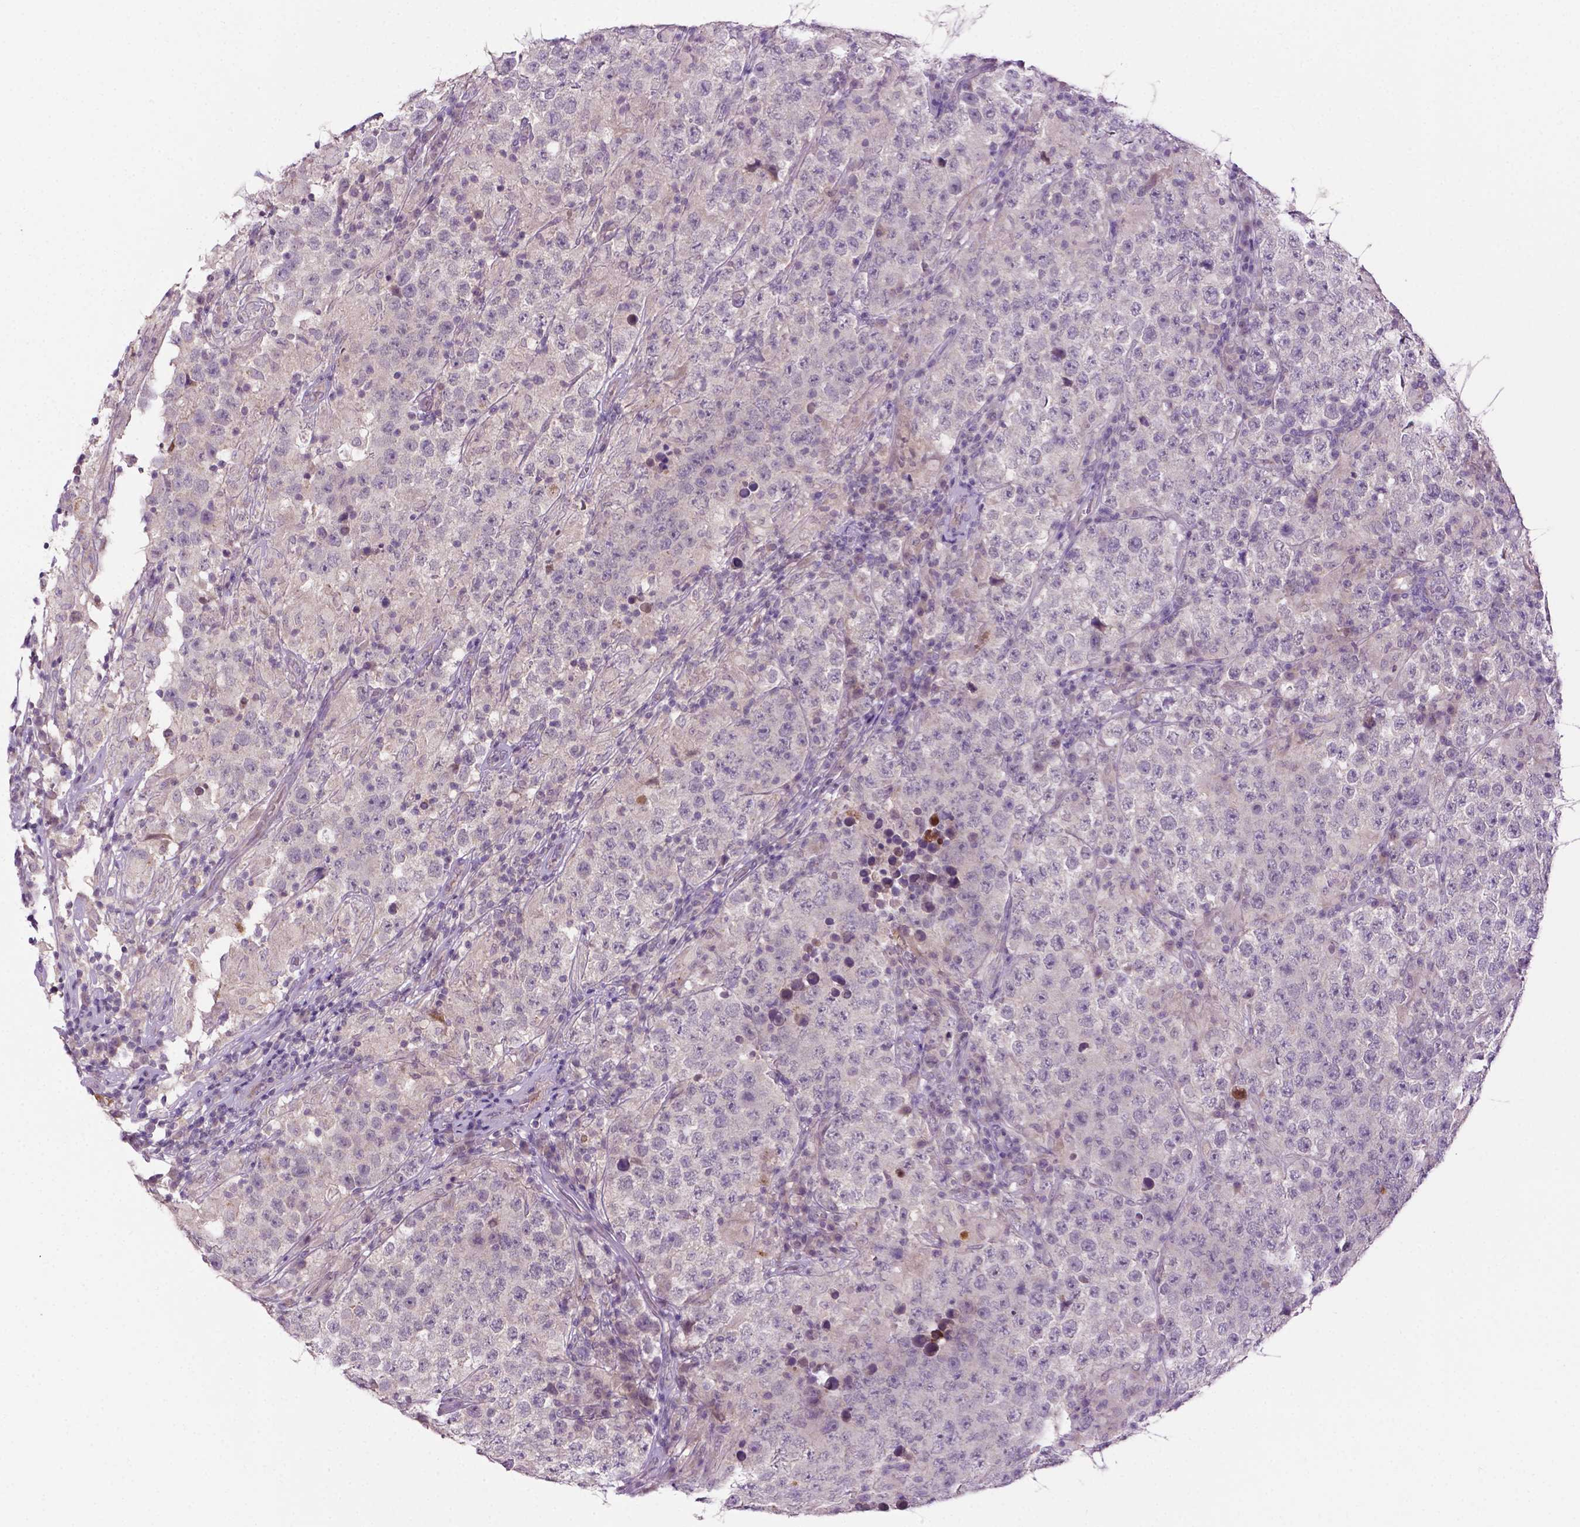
{"staining": {"intensity": "negative", "quantity": "none", "location": "none"}, "tissue": "testis cancer", "cell_type": "Tumor cells", "image_type": "cancer", "snomed": [{"axis": "morphology", "description": "Seminoma, NOS"}, {"axis": "morphology", "description": "Carcinoma, Embryonal, NOS"}, {"axis": "topography", "description": "Testis"}], "caption": "IHC histopathology image of testis cancer stained for a protein (brown), which exhibits no staining in tumor cells.", "gene": "FBLN1", "patient": {"sex": "male", "age": 41}}